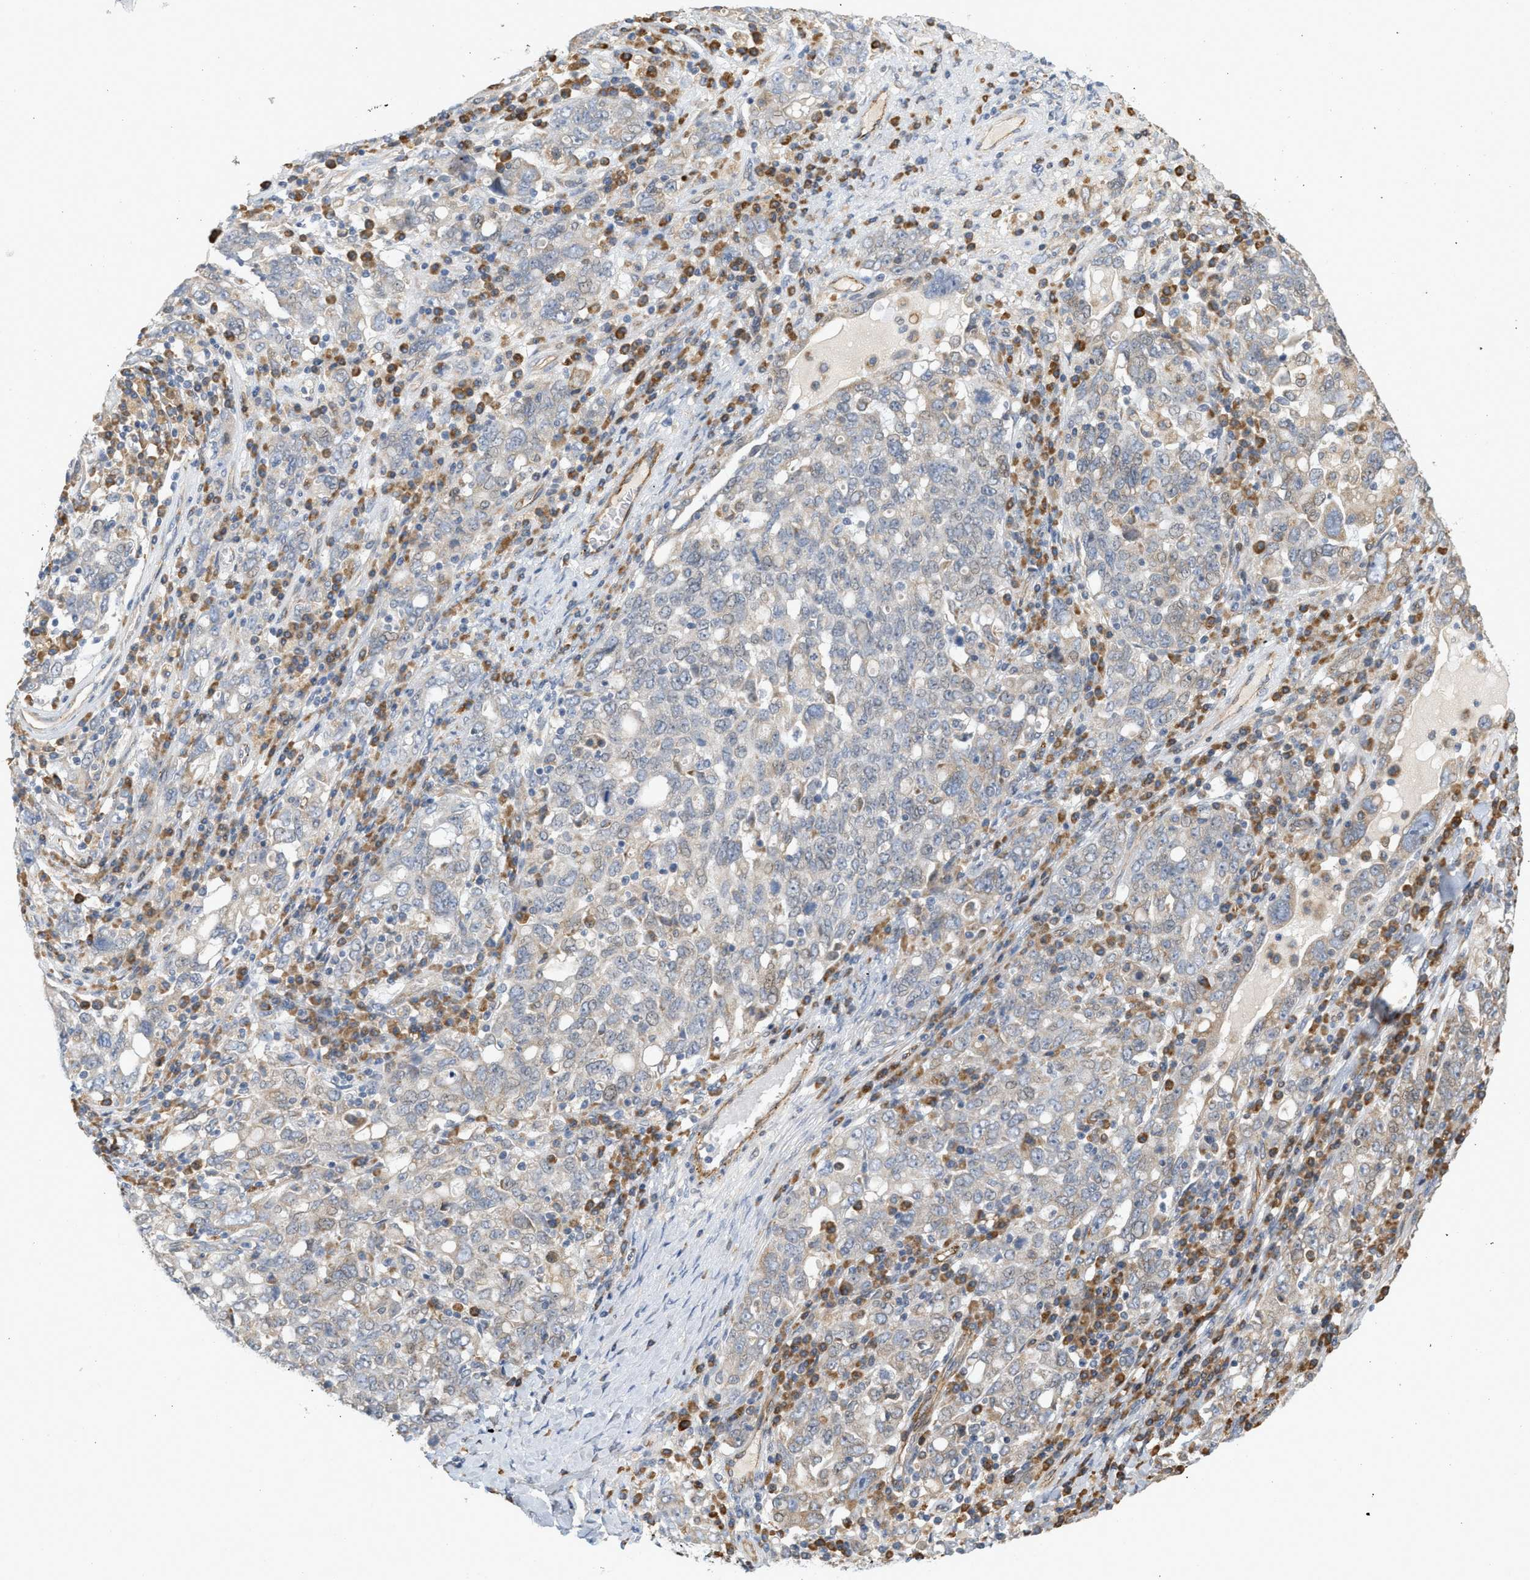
{"staining": {"intensity": "weak", "quantity": "<25%", "location": "cytoplasmic/membranous"}, "tissue": "ovarian cancer", "cell_type": "Tumor cells", "image_type": "cancer", "snomed": [{"axis": "morphology", "description": "Carcinoma, endometroid"}, {"axis": "topography", "description": "Ovary"}], "caption": "The IHC micrograph has no significant staining in tumor cells of ovarian cancer tissue.", "gene": "SVOP", "patient": {"sex": "female", "age": 62}}